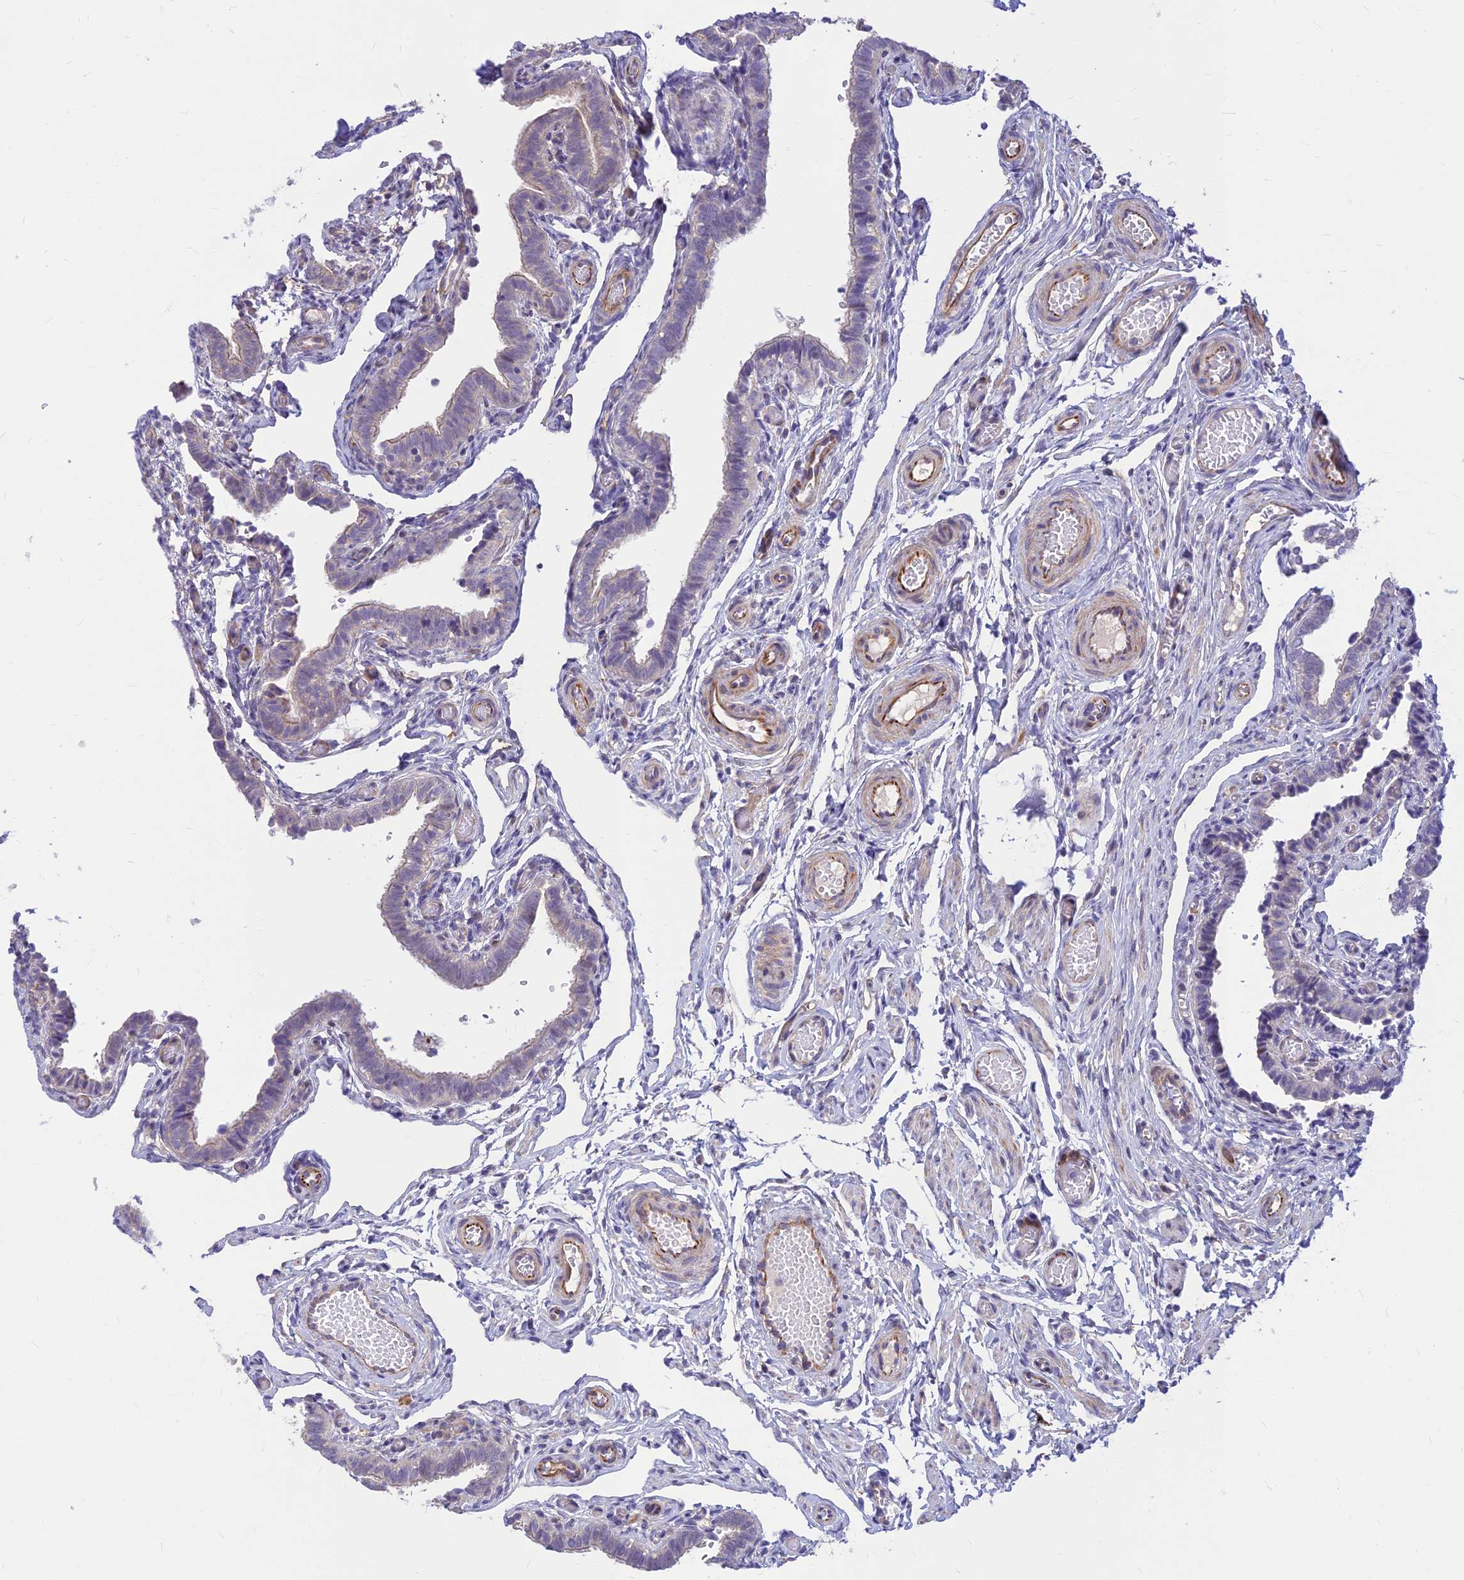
{"staining": {"intensity": "negative", "quantity": "none", "location": "none"}, "tissue": "fallopian tube", "cell_type": "Glandular cells", "image_type": "normal", "snomed": [{"axis": "morphology", "description": "Normal tissue, NOS"}, {"axis": "topography", "description": "Fallopian tube"}], "caption": "This is an IHC histopathology image of normal human fallopian tube. There is no staining in glandular cells.", "gene": "ST8SIA5", "patient": {"sex": "female", "age": 36}}